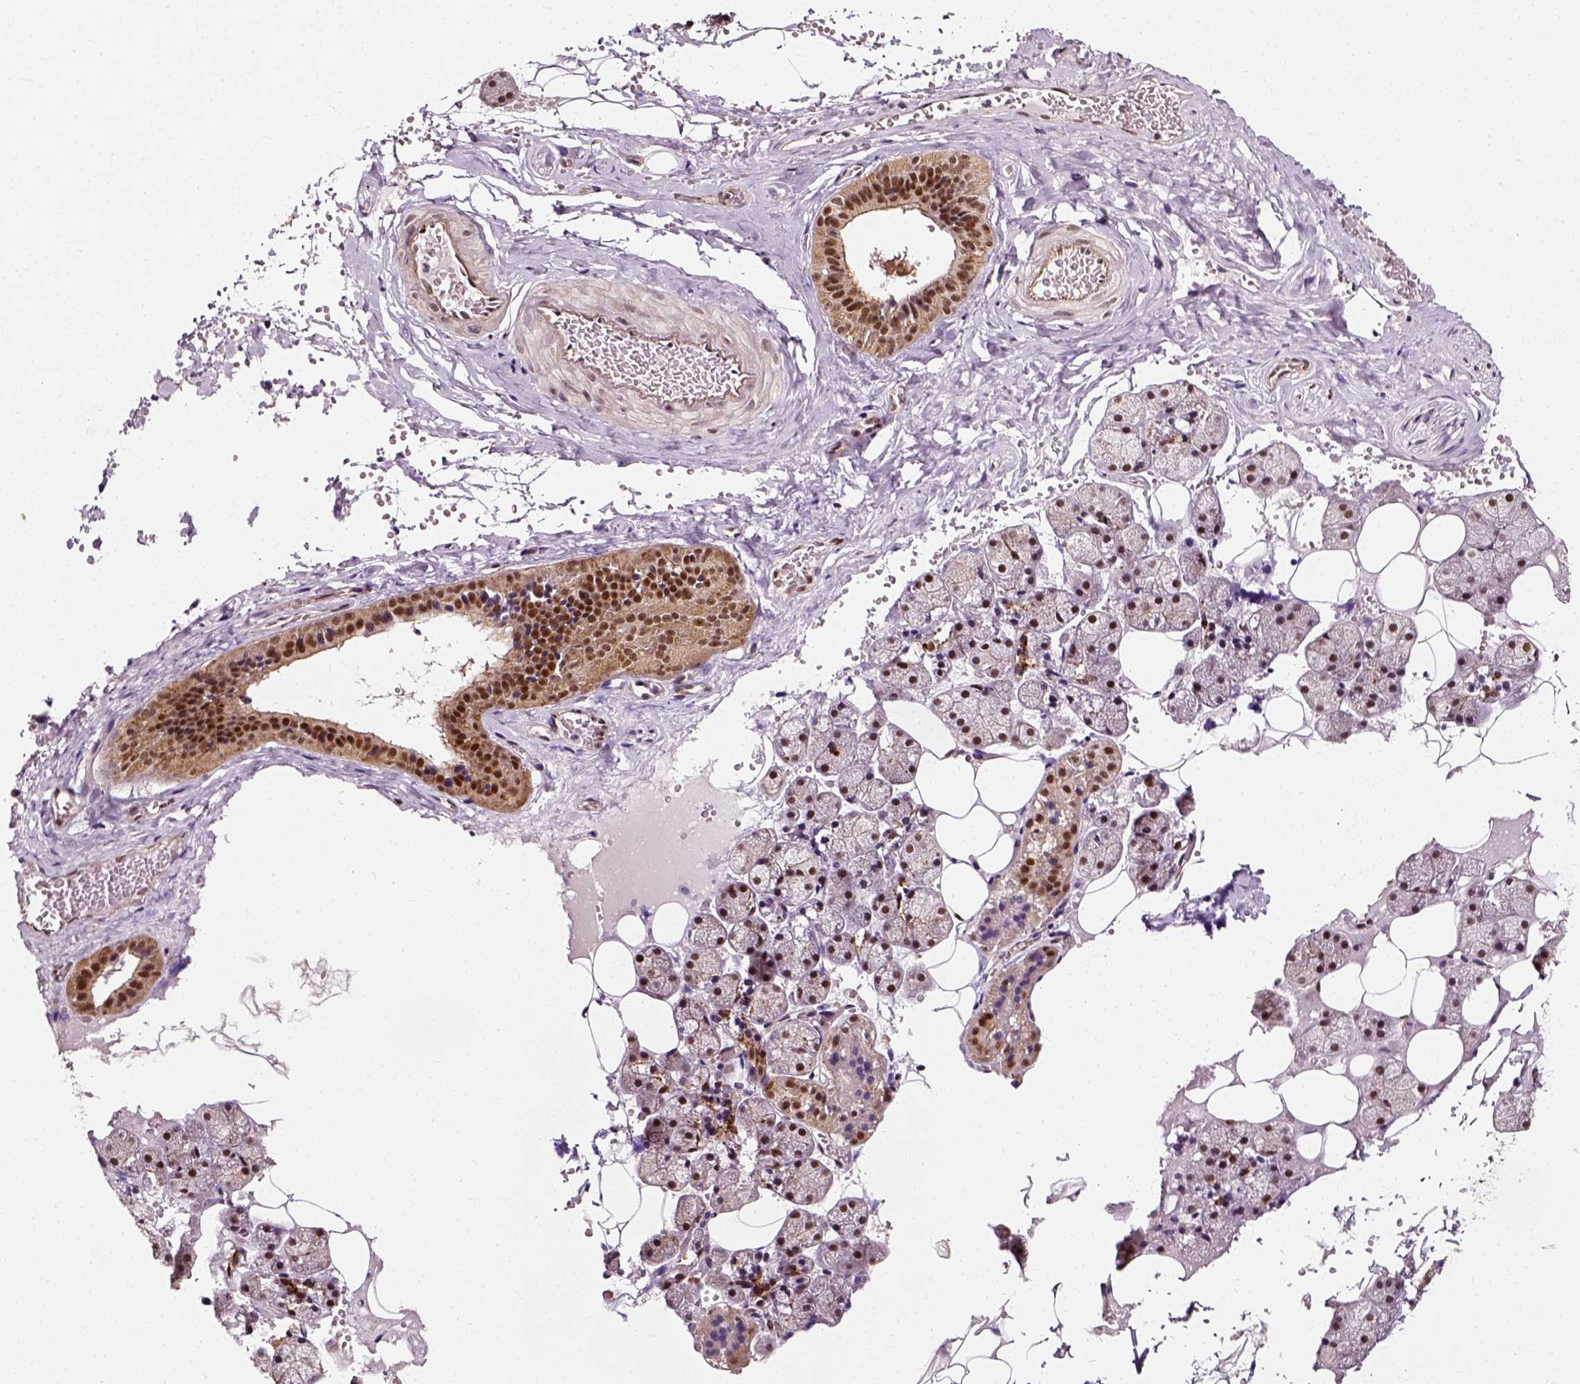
{"staining": {"intensity": "strong", "quantity": ">75%", "location": "nuclear"}, "tissue": "salivary gland", "cell_type": "Glandular cells", "image_type": "normal", "snomed": [{"axis": "morphology", "description": "Normal tissue, NOS"}, {"axis": "topography", "description": "Salivary gland"}], "caption": "Normal salivary gland reveals strong nuclear expression in about >75% of glandular cells.", "gene": "NACC1", "patient": {"sex": "male", "age": 38}}